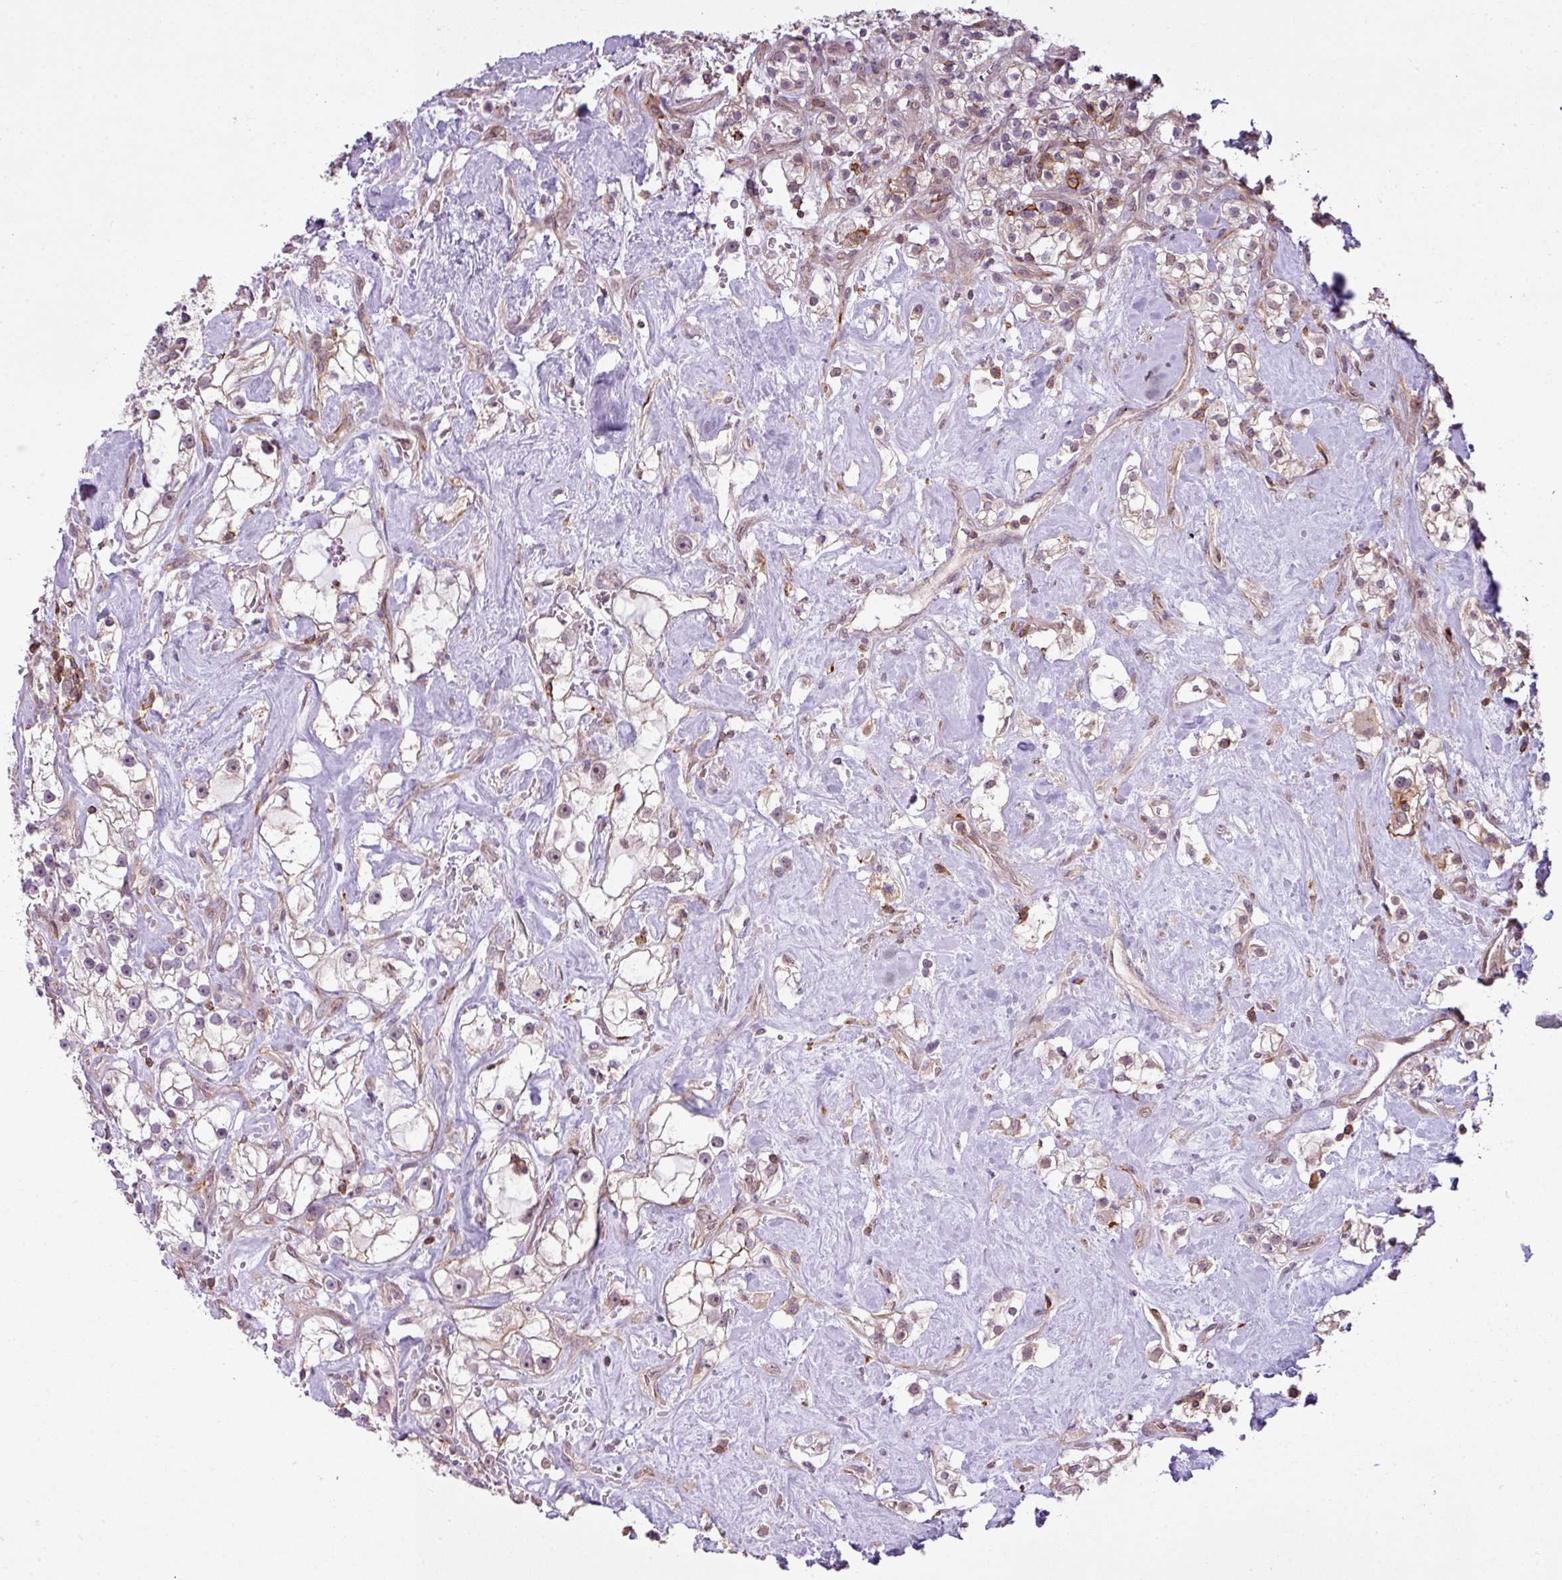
{"staining": {"intensity": "negative", "quantity": "none", "location": "none"}, "tissue": "renal cancer", "cell_type": "Tumor cells", "image_type": "cancer", "snomed": [{"axis": "morphology", "description": "Adenocarcinoma, NOS"}, {"axis": "topography", "description": "Kidney"}], "caption": "This is a photomicrograph of immunohistochemistry staining of renal cancer, which shows no staining in tumor cells.", "gene": "ZC2HC1C", "patient": {"sex": "male", "age": 77}}